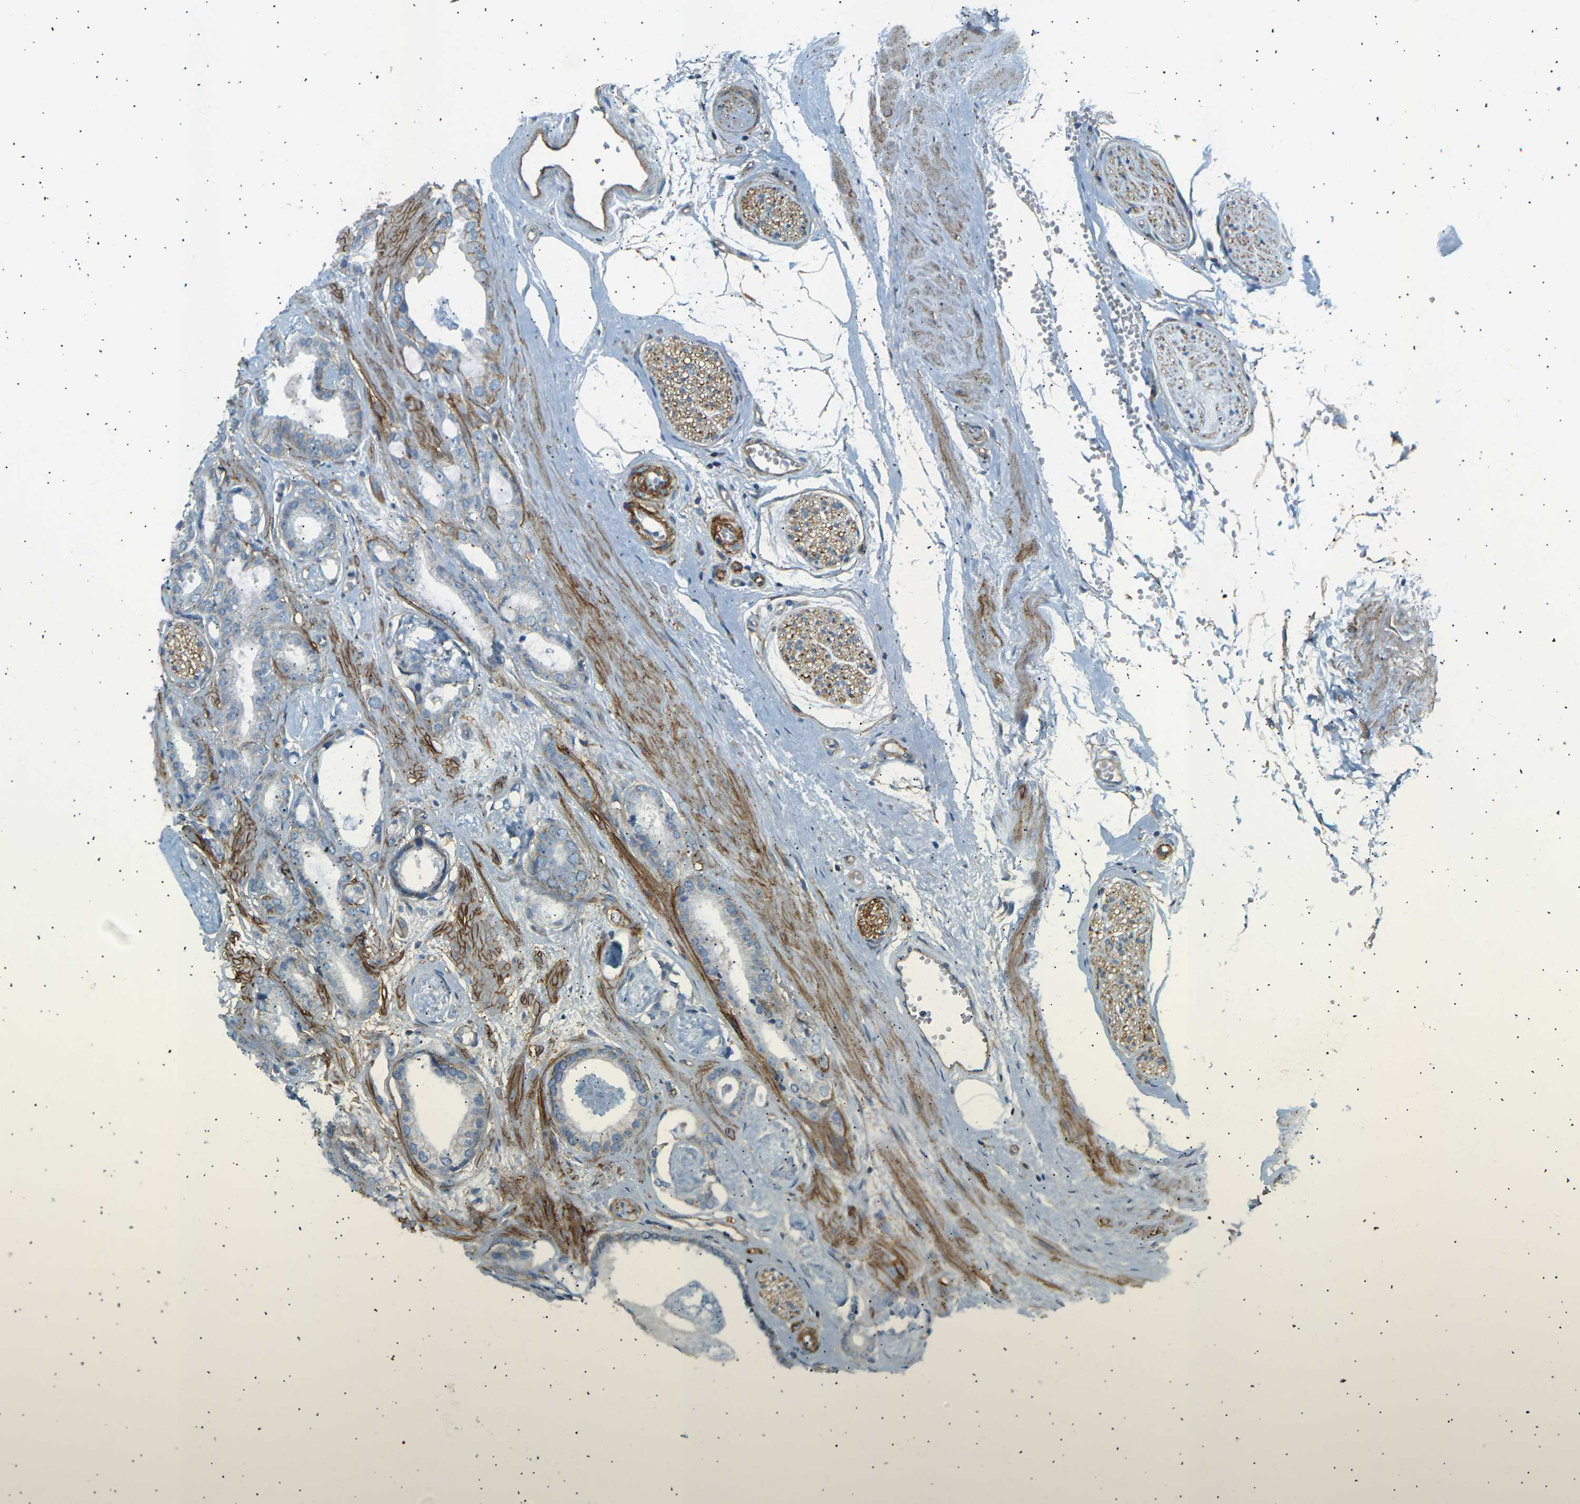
{"staining": {"intensity": "weak", "quantity": "<25%", "location": "cytoplasmic/membranous"}, "tissue": "prostate cancer", "cell_type": "Tumor cells", "image_type": "cancer", "snomed": [{"axis": "morphology", "description": "Adenocarcinoma, Low grade"}, {"axis": "topography", "description": "Prostate"}], "caption": "Tumor cells show no significant protein positivity in prostate adenocarcinoma (low-grade).", "gene": "ATP2B4", "patient": {"sex": "male", "age": 53}}